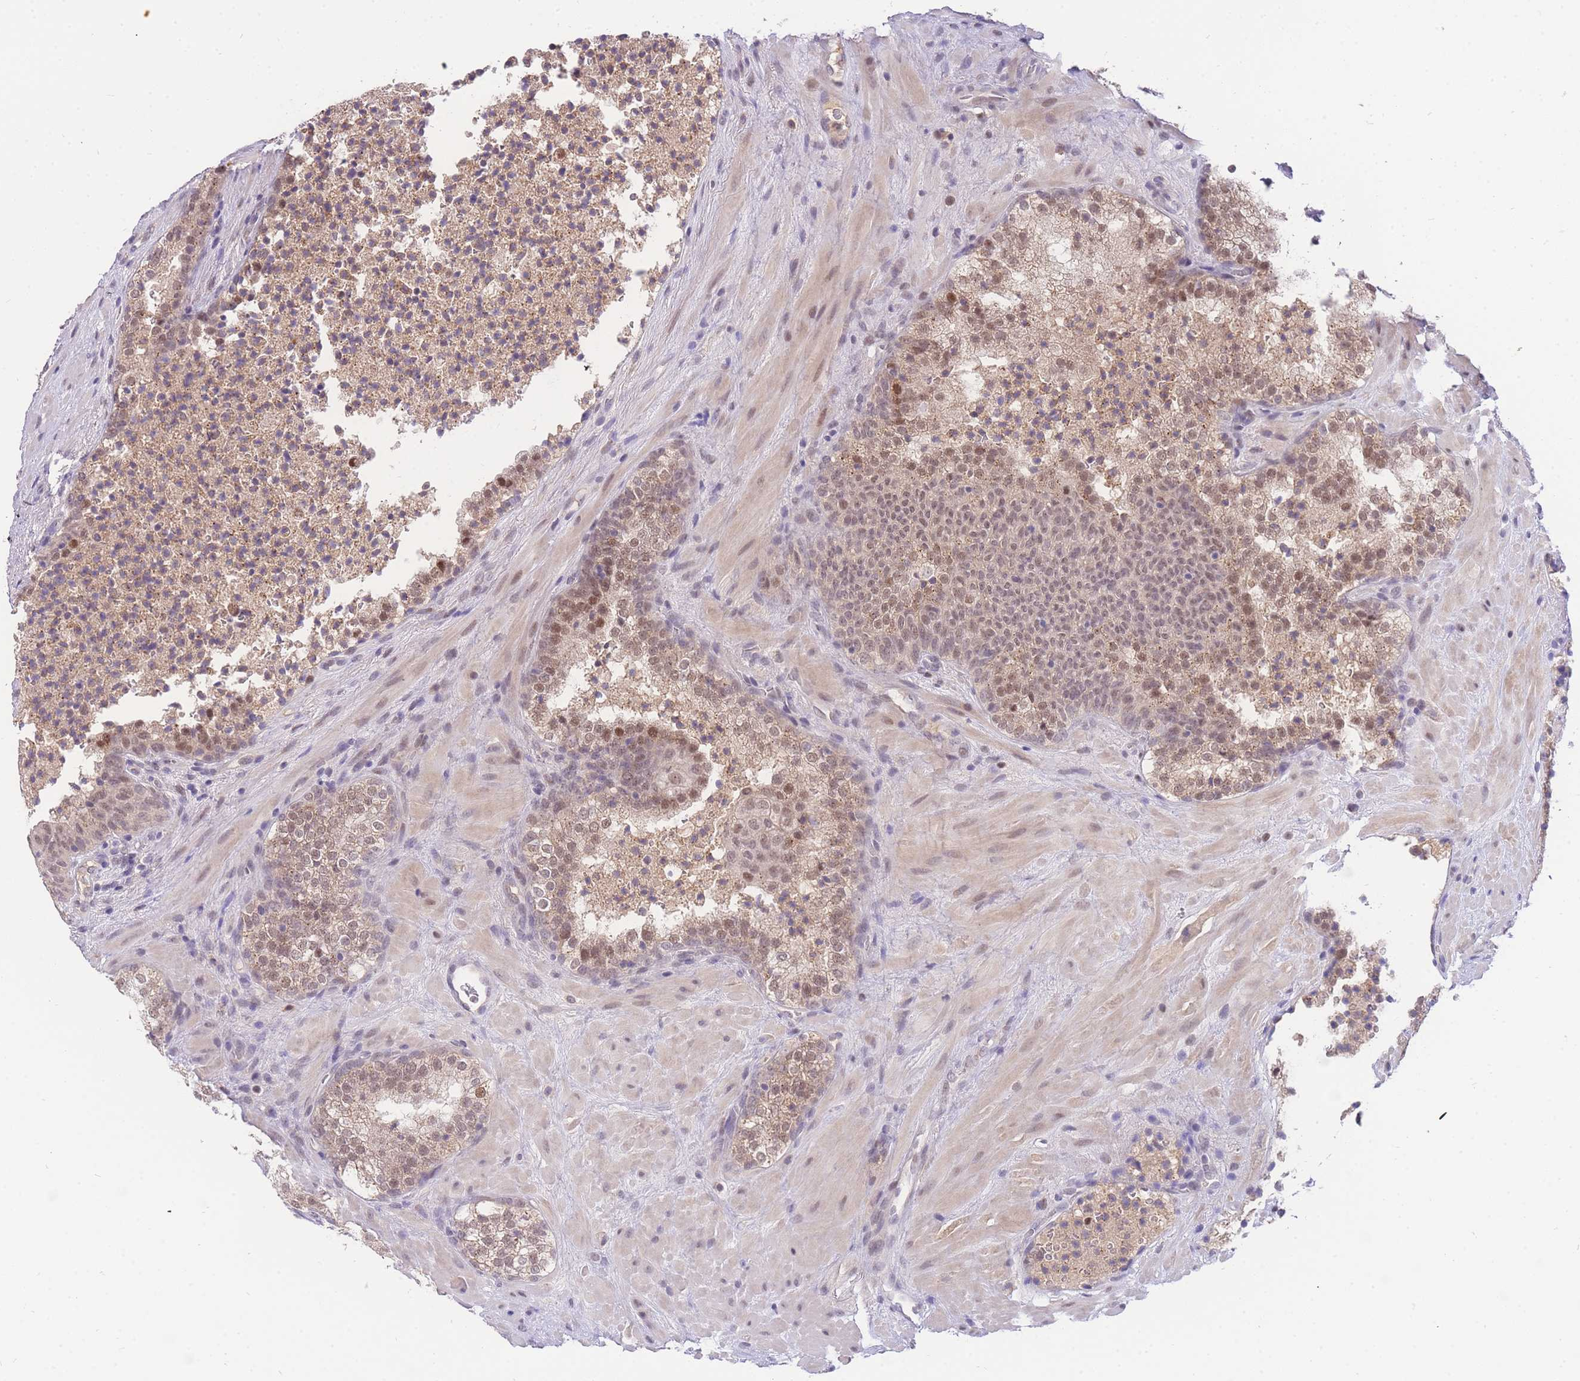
{"staining": {"intensity": "moderate", "quantity": ">75%", "location": "cytoplasmic/membranous,nuclear"}, "tissue": "prostate cancer", "cell_type": "Tumor cells", "image_type": "cancer", "snomed": [{"axis": "morphology", "description": "Adenocarcinoma, High grade"}, {"axis": "topography", "description": "Prostate"}], "caption": "The histopathology image shows a brown stain indicating the presence of a protein in the cytoplasmic/membranous and nuclear of tumor cells in prostate cancer.", "gene": "PUS10", "patient": {"sex": "male", "age": 56}}